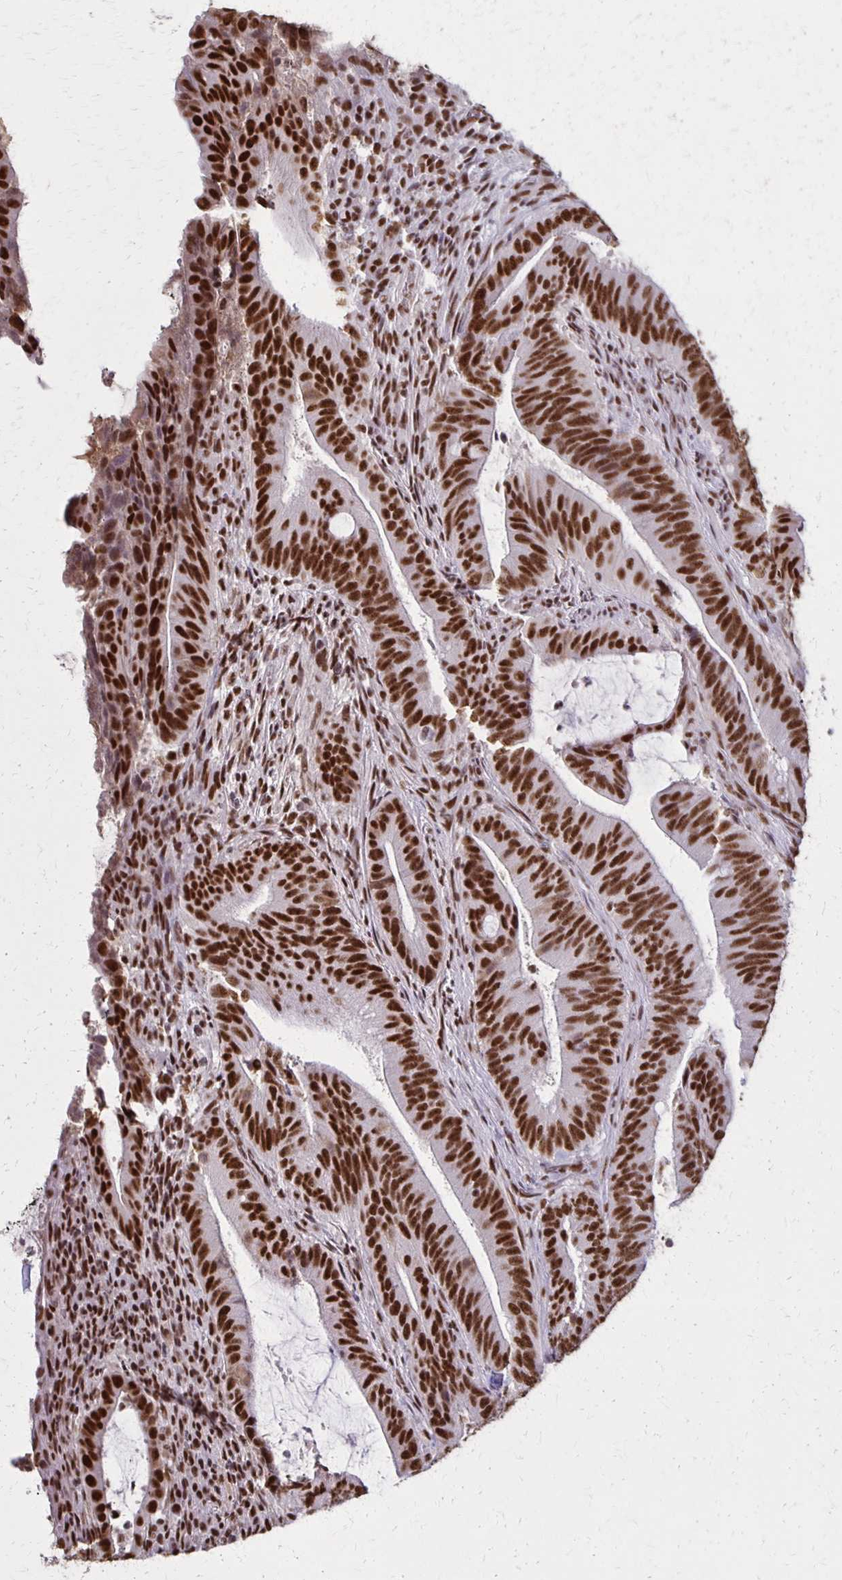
{"staining": {"intensity": "strong", "quantity": ">75%", "location": "nuclear"}, "tissue": "colorectal cancer", "cell_type": "Tumor cells", "image_type": "cancer", "snomed": [{"axis": "morphology", "description": "Adenocarcinoma, NOS"}, {"axis": "topography", "description": "Colon"}], "caption": "This micrograph demonstrates immunohistochemistry staining of adenocarcinoma (colorectal), with high strong nuclear positivity in about >75% of tumor cells.", "gene": "XRCC6", "patient": {"sex": "female", "age": 43}}